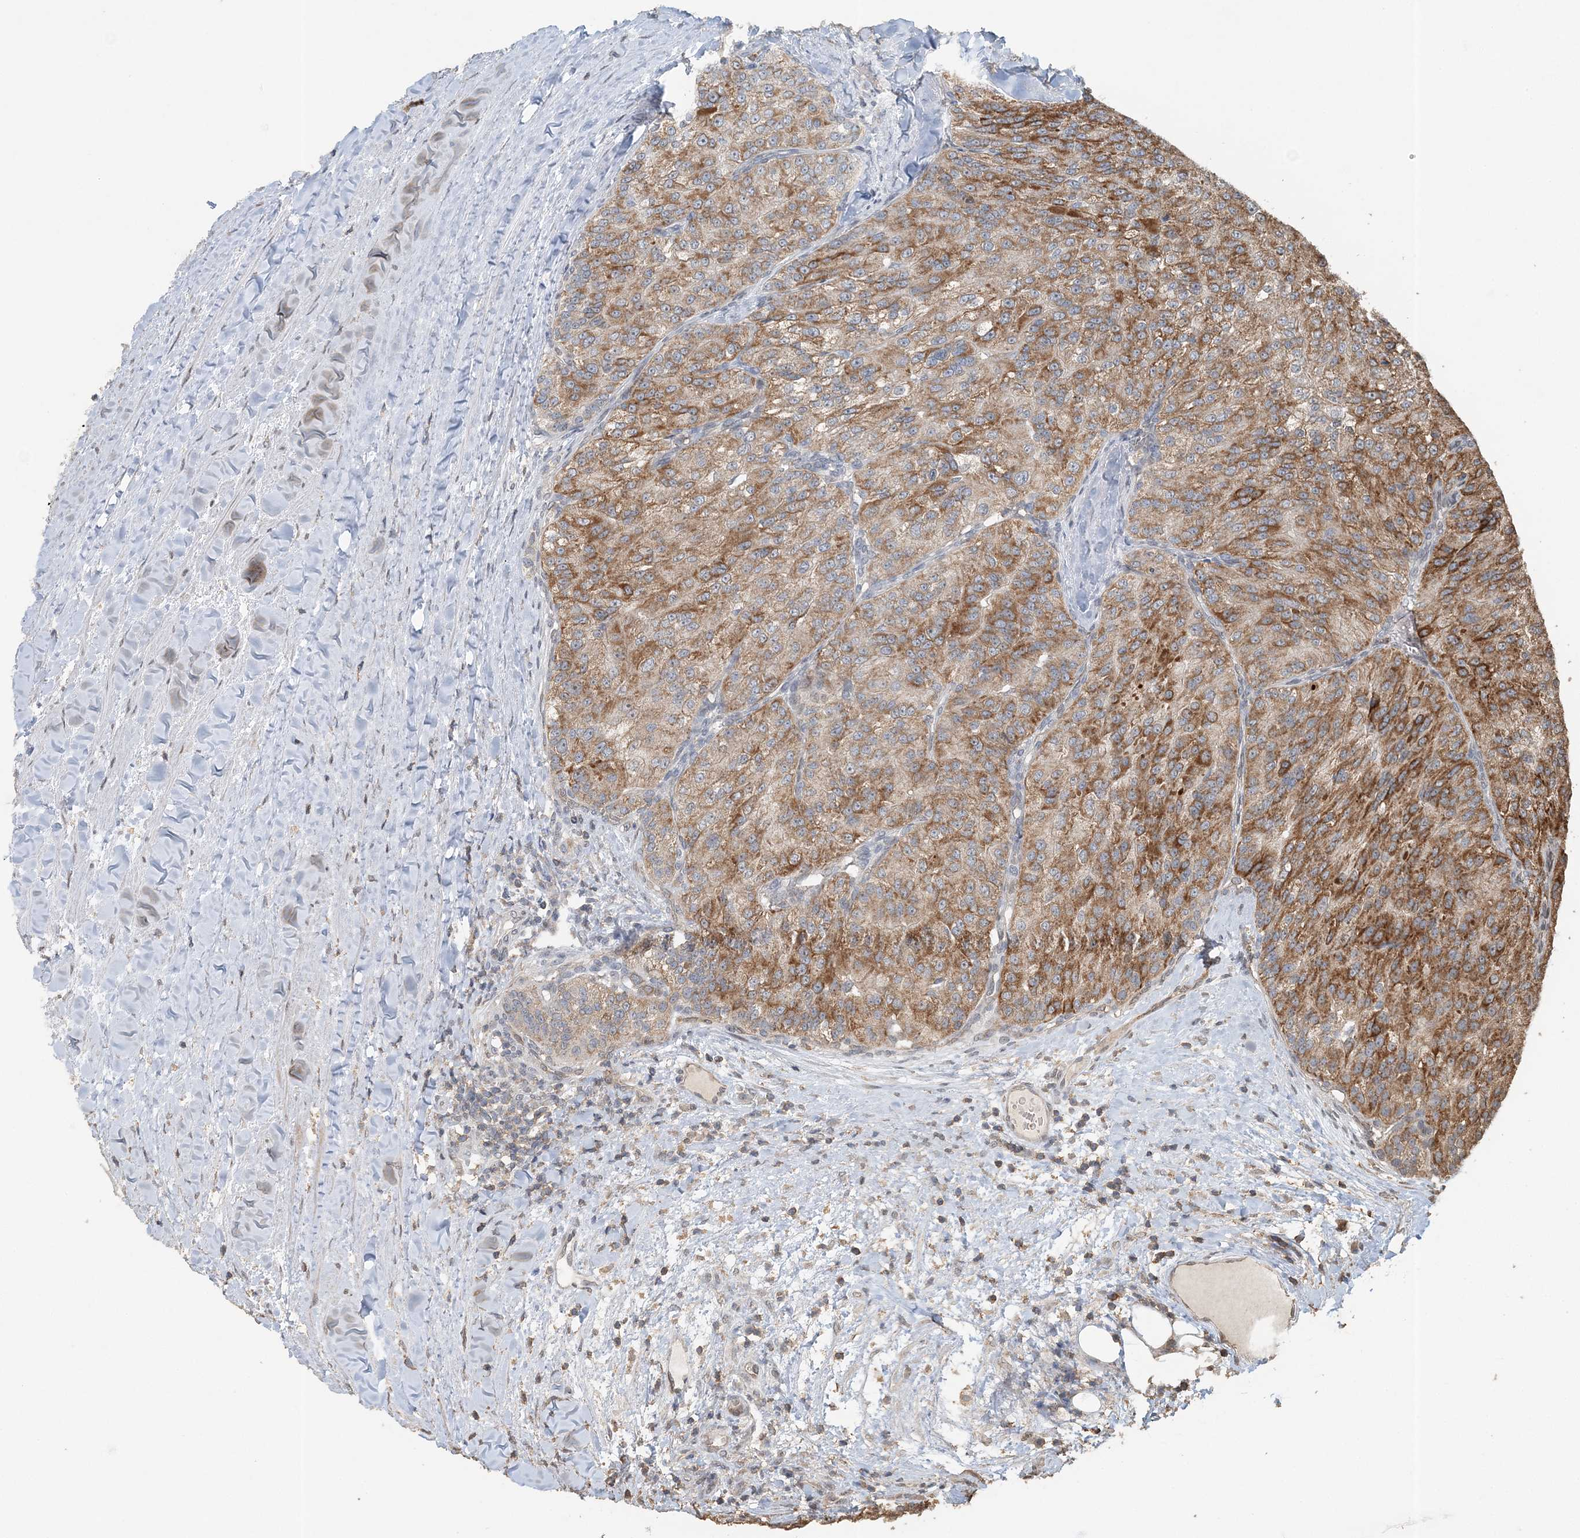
{"staining": {"intensity": "moderate", "quantity": ">75%", "location": "cytoplasmic/membranous"}, "tissue": "renal cancer", "cell_type": "Tumor cells", "image_type": "cancer", "snomed": [{"axis": "morphology", "description": "Adenocarcinoma, NOS"}, {"axis": "topography", "description": "Kidney"}], "caption": "The micrograph shows staining of renal cancer (adenocarcinoma), revealing moderate cytoplasmic/membranous protein expression (brown color) within tumor cells.", "gene": "FAM110A", "patient": {"sex": "female", "age": 63}}